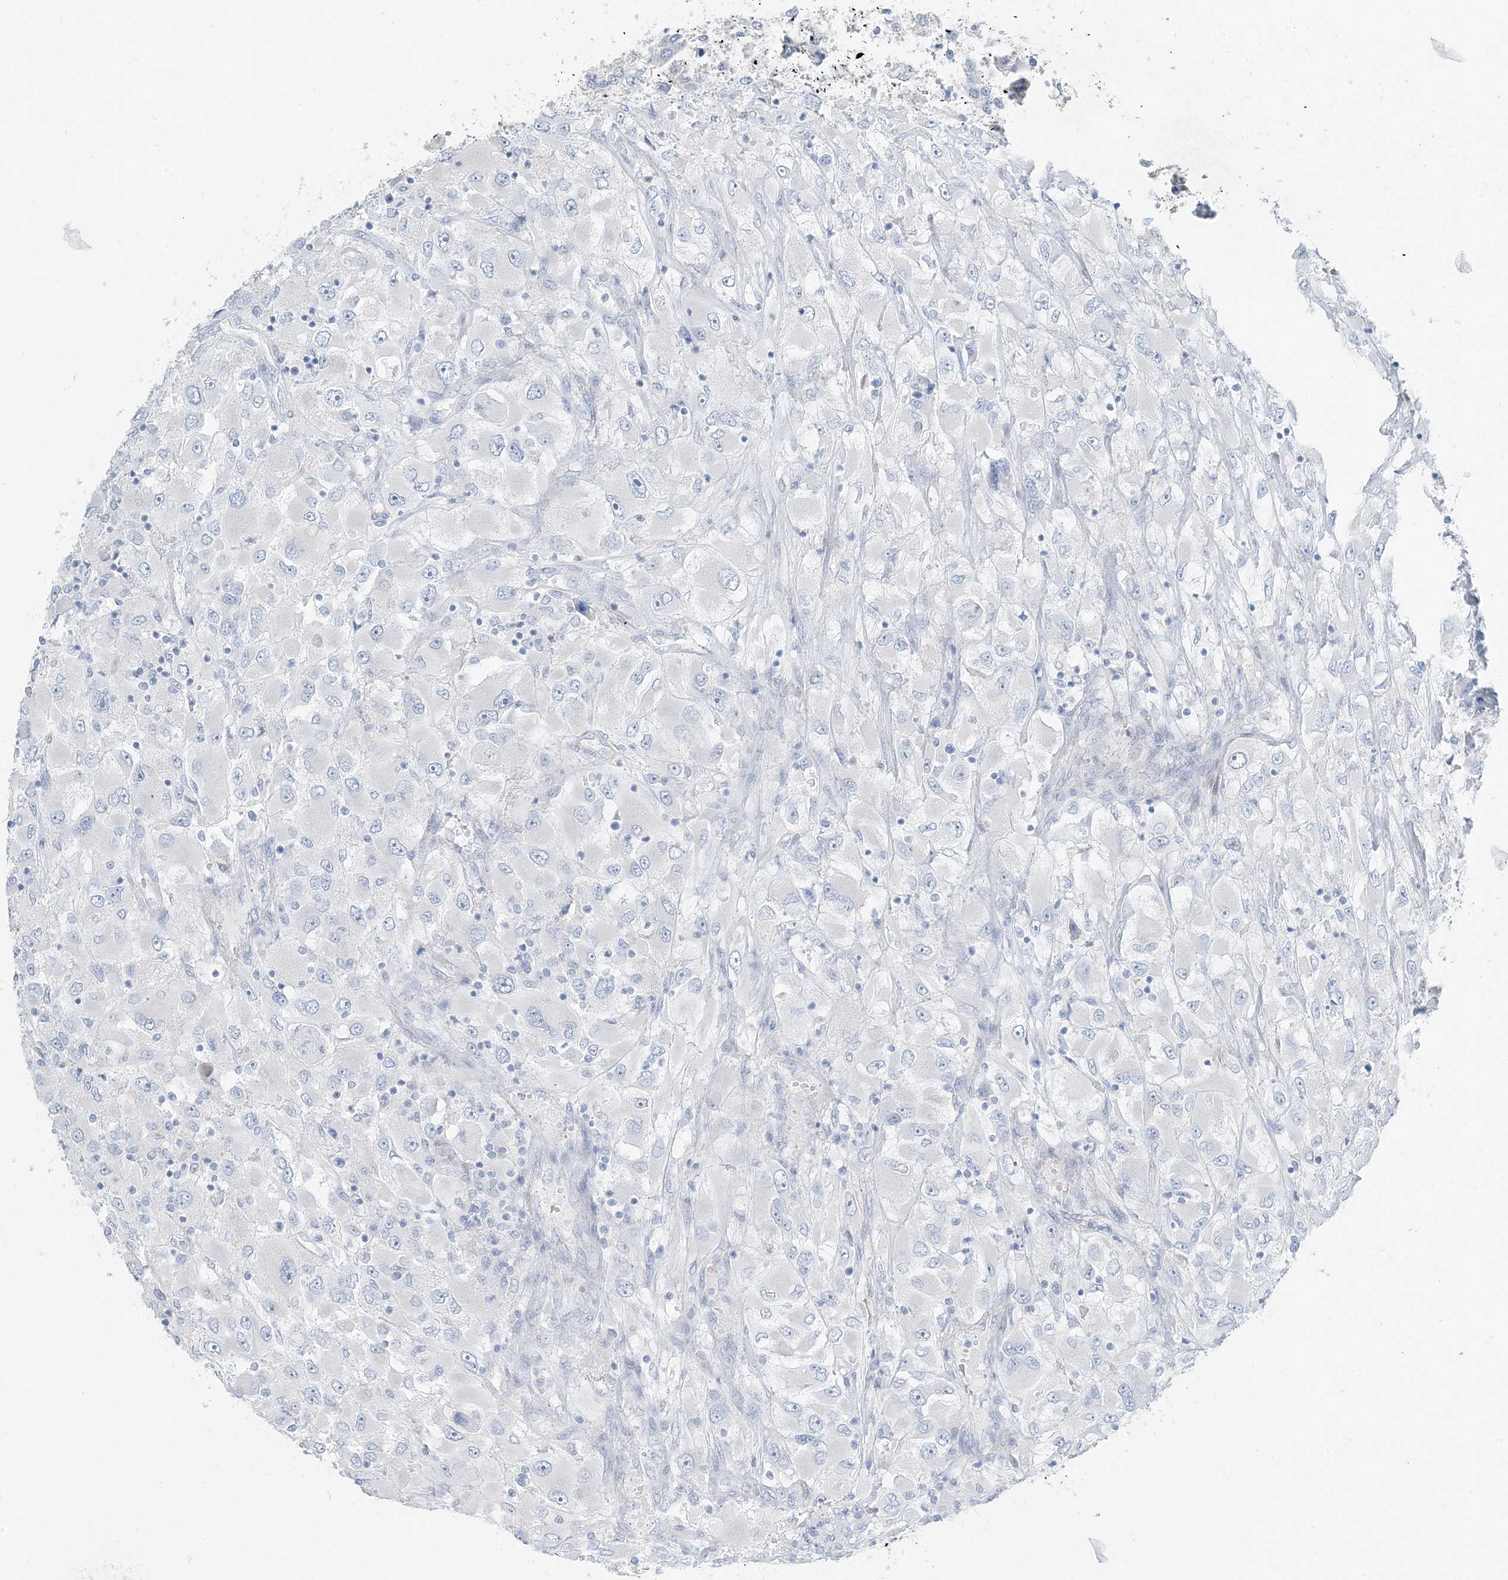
{"staining": {"intensity": "negative", "quantity": "none", "location": "none"}, "tissue": "renal cancer", "cell_type": "Tumor cells", "image_type": "cancer", "snomed": [{"axis": "morphology", "description": "Adenocarcinoma, NOS"}, {"axis": "topography", "description": "Kidney"}], "caption": "Immunohistochemical staining of renal adenocarcinoma shows no significant positivity in tumor cells. The staining is performed using DAB brown chromogen with nuclei counter-stained in using hematoxylin.", "gene": "PGM5", "patient": {"sex": "female", "age": 52}}